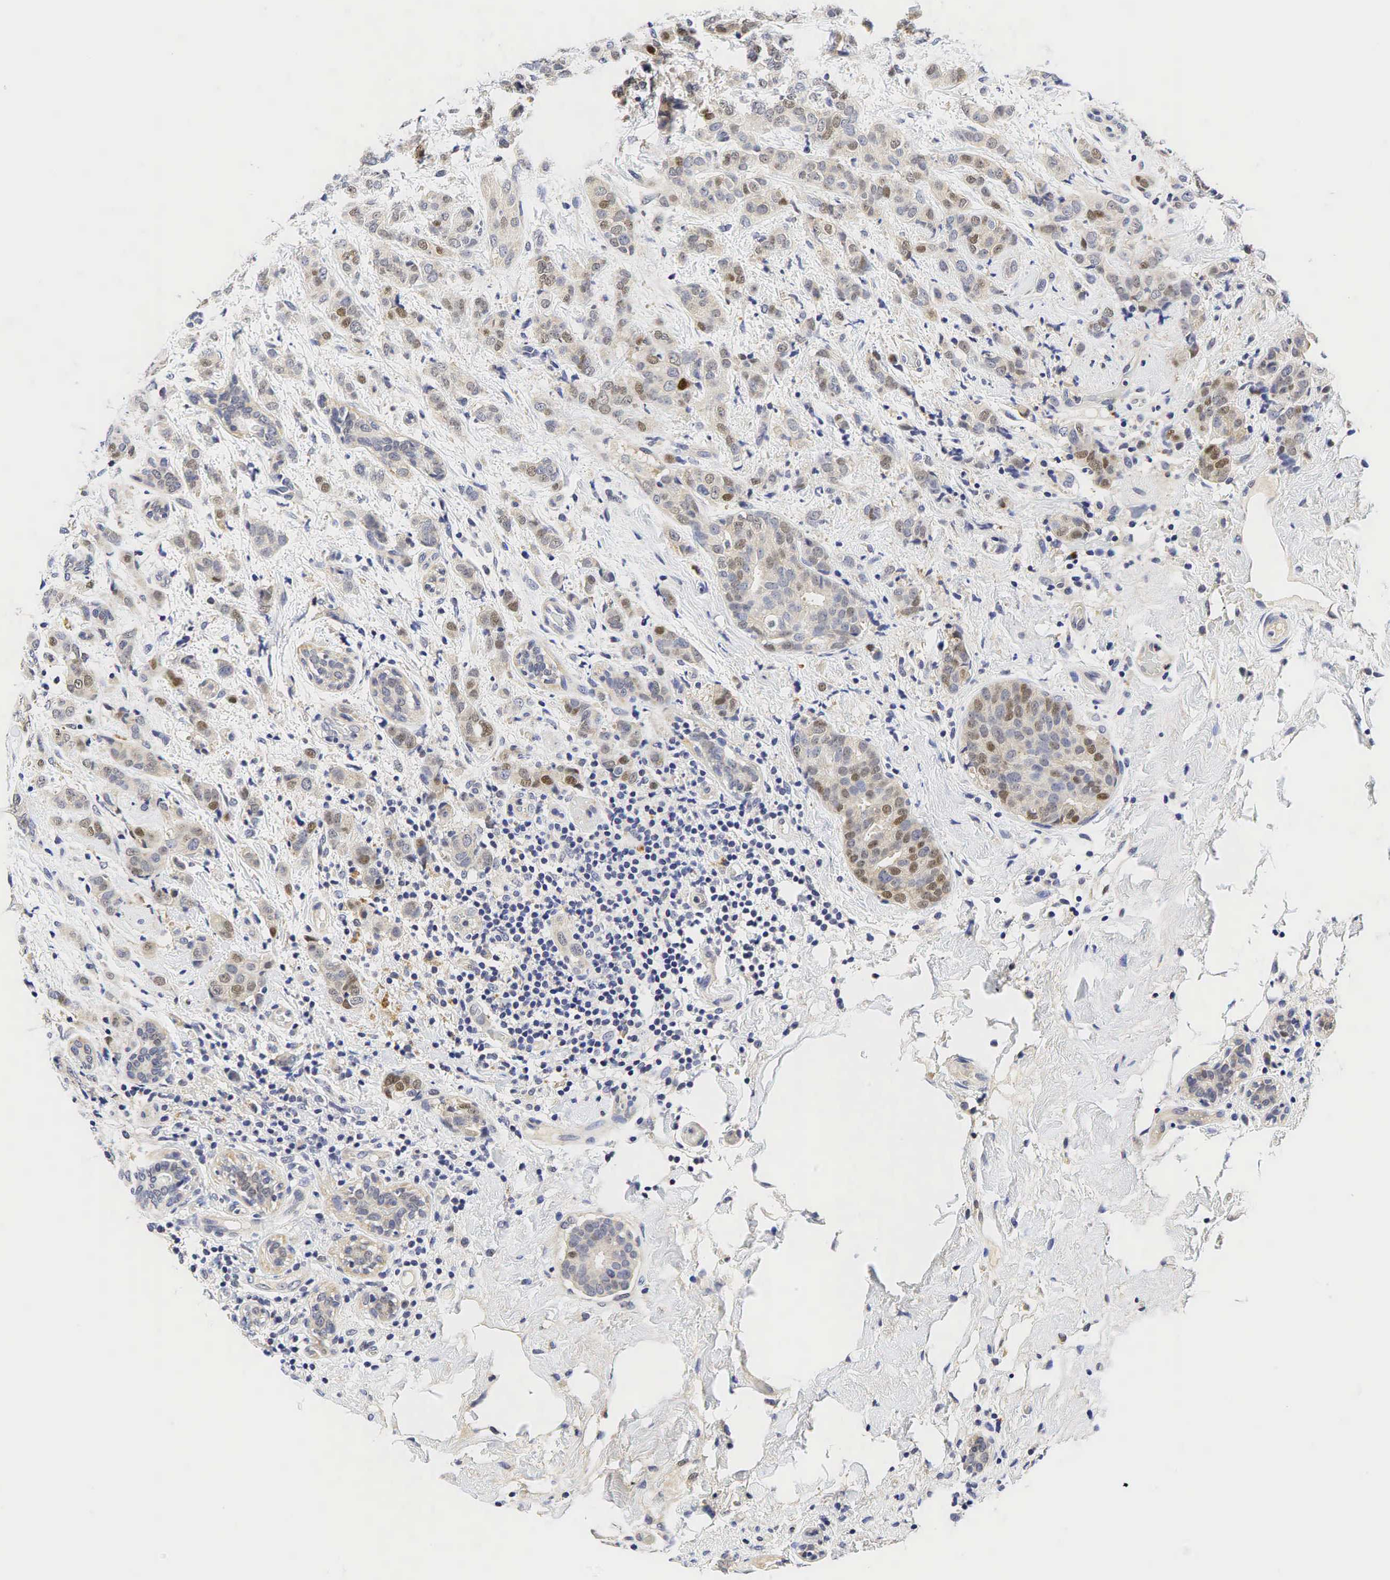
{"staining": {"intensity": "moderate", "quantity": "<25%", "location": "nuclear"}, "tissue": "breast cancer", "cell_type": "Tumor cells", "image_type": "cancer", "snomed": [{"axis": "morphology", "description": "Duct carcinoma"}, {"axis": "topography", "description": "Breast"}], "caption": "Immunohistochemical staining of invasive ductal carcinoma (breast) reveals low levels of moderate nuclear positivity in approximately <25% of tumor cells.", "gene": "CCND1", "patient": {"sex": "female", "age": 53}}